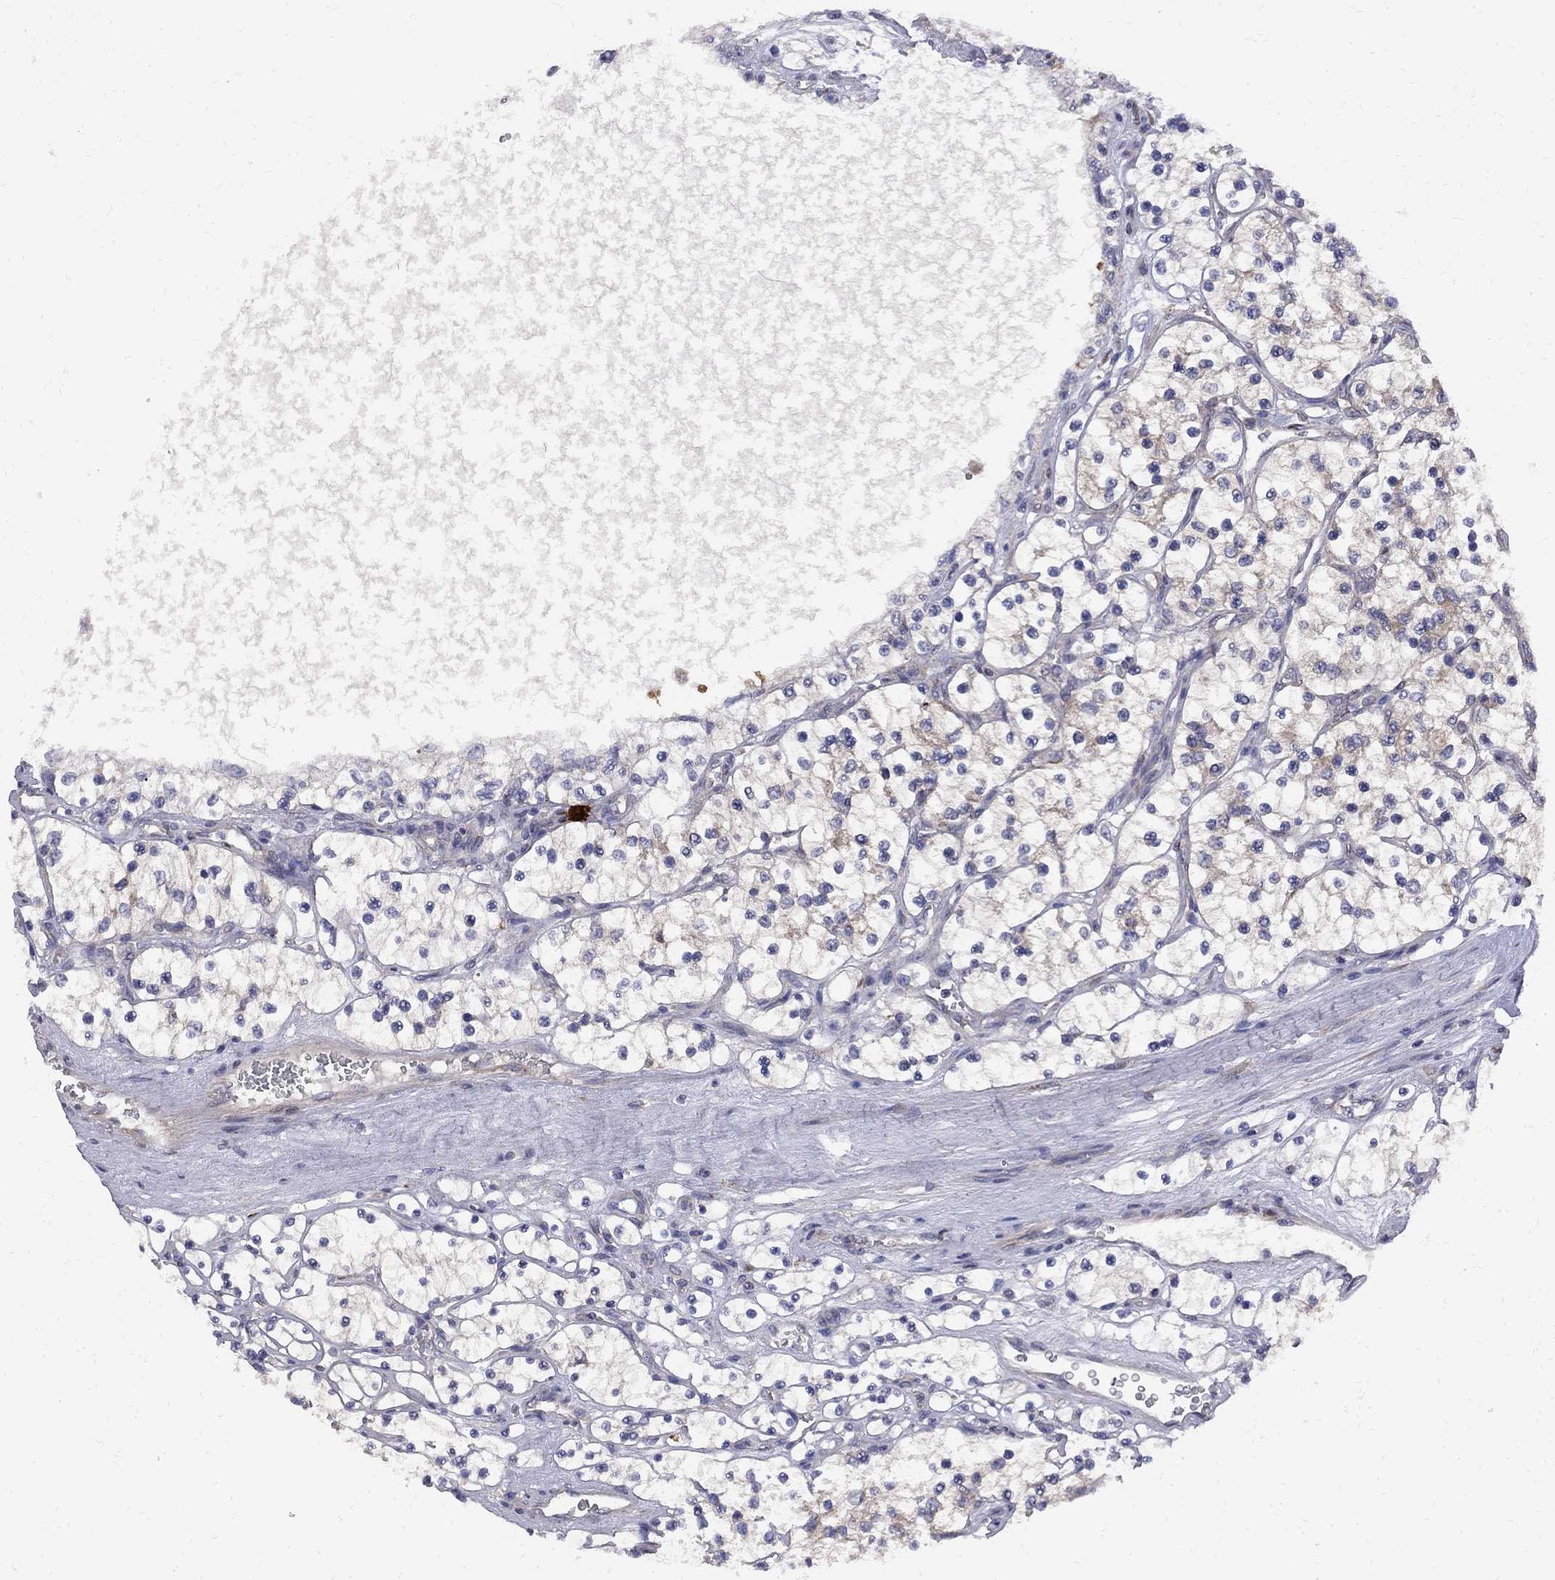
{"staining": {"intensity": "negative", "quantity": "none", "location": "none"}, "tissue": "renal cancer", "cell_type": "Tumor cells", "image_type": "cancer", "snomed": [{"axis": "morphology", "description": "Adenocarcinoma, NOS"}, {"axis": "topography", "description": "Kidney"}], "caption": "This is an immunohistochemistry histopathology image of human renal cancer. There is no expression in tumor cells.", "gene": "MTHFR", "patient": {"sex": "female", "age": 69}}